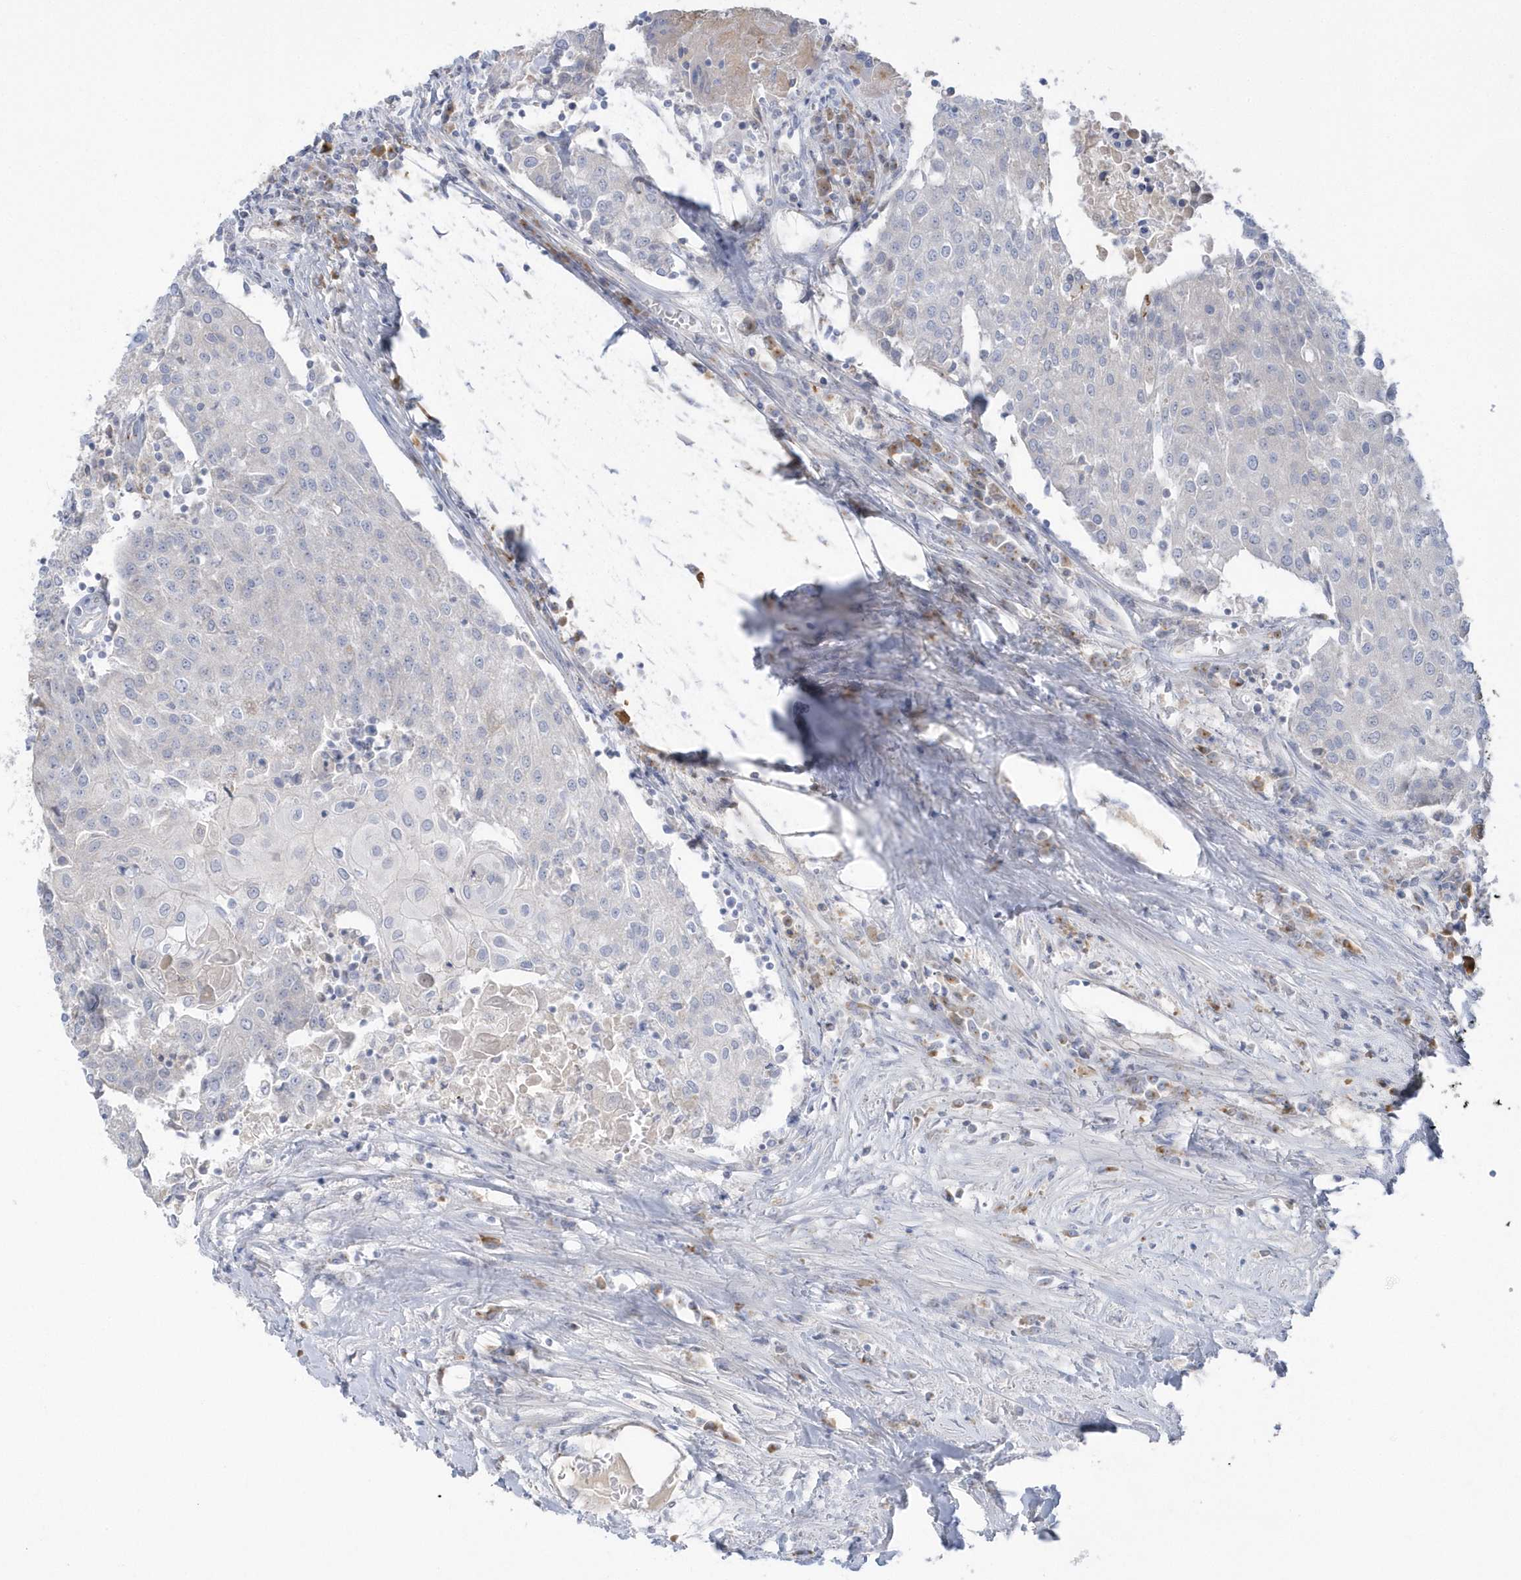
{"staining": {"intensity": "negative", "quantity": "none", "location": "none"}, "tissue": "urothelial cancer", "cell_type": "Tumor cells", "image_type": "cancer", "snomed": [{"axis": "morphology", "description": "Urothelial carcinoma, High grade"}, {"axis": "topography", "description": "Urinary bladder"}], "caption": "High magnification brightfield microscopy of urothelial carcinoma (high-grade) stained with DAB (brown) and counterstained with hematoxylin (blue): tumor cells show no significant expression.", "gene": "SEMA3D", "patient": {"sex": "female", "age": 85}}